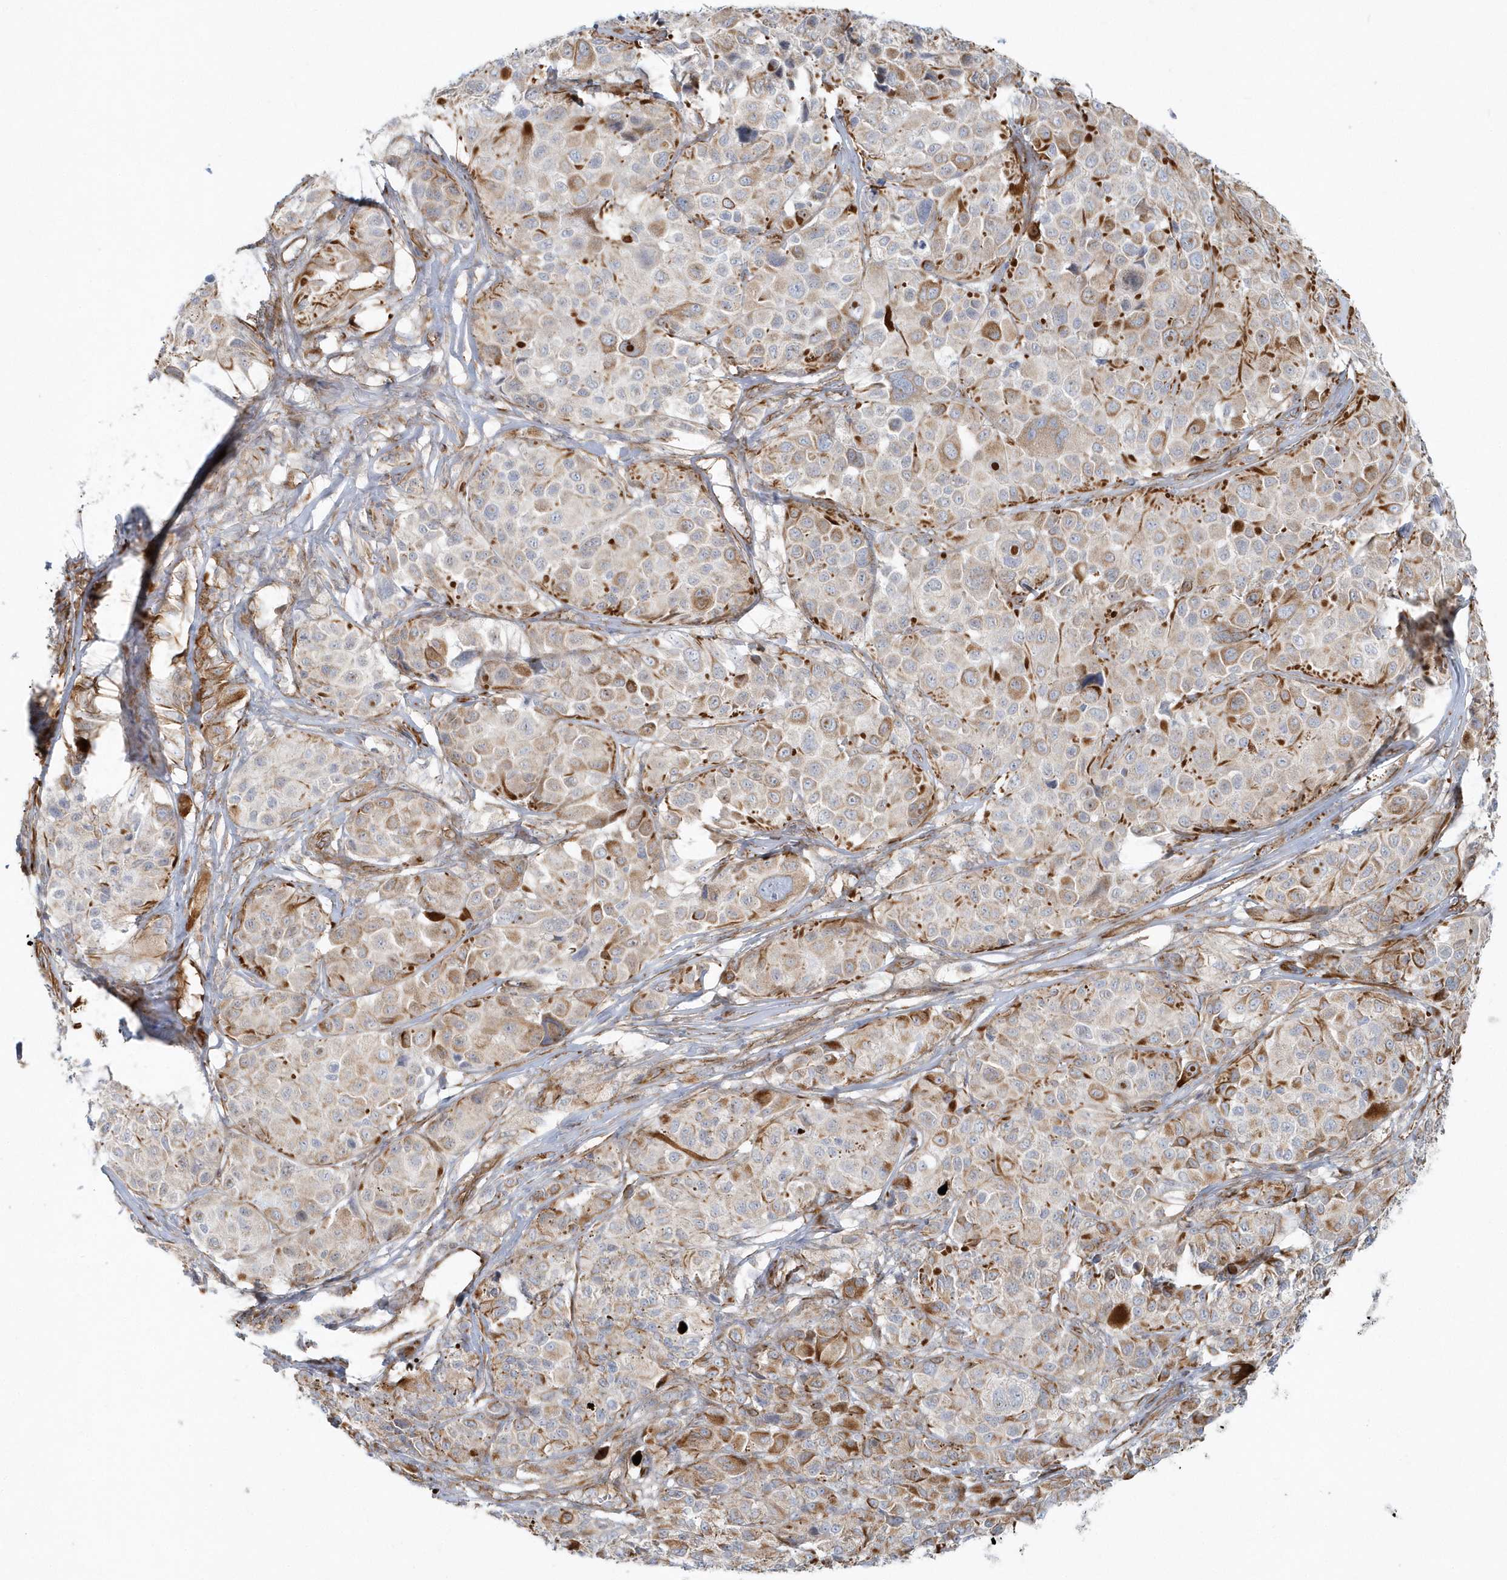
{"staining": {"intensity": "weak", "quantity": "<25%", "location": "cytoplasmic/membranous"}, "tissue": "melanoma", "cell_type": "Tumor cells", "image_type": "cancer", "snomed": [{"axis": "morphology", "description": "Malignant melanoma, NOS"}, {"axis": "topography", "description": "Skin of trunk"}], "caption": "The histopathology image shows no significant staining in tumor cells of melanoma.", "gene": "GPR152", "patient": {"sex": "male", "age": 71}}